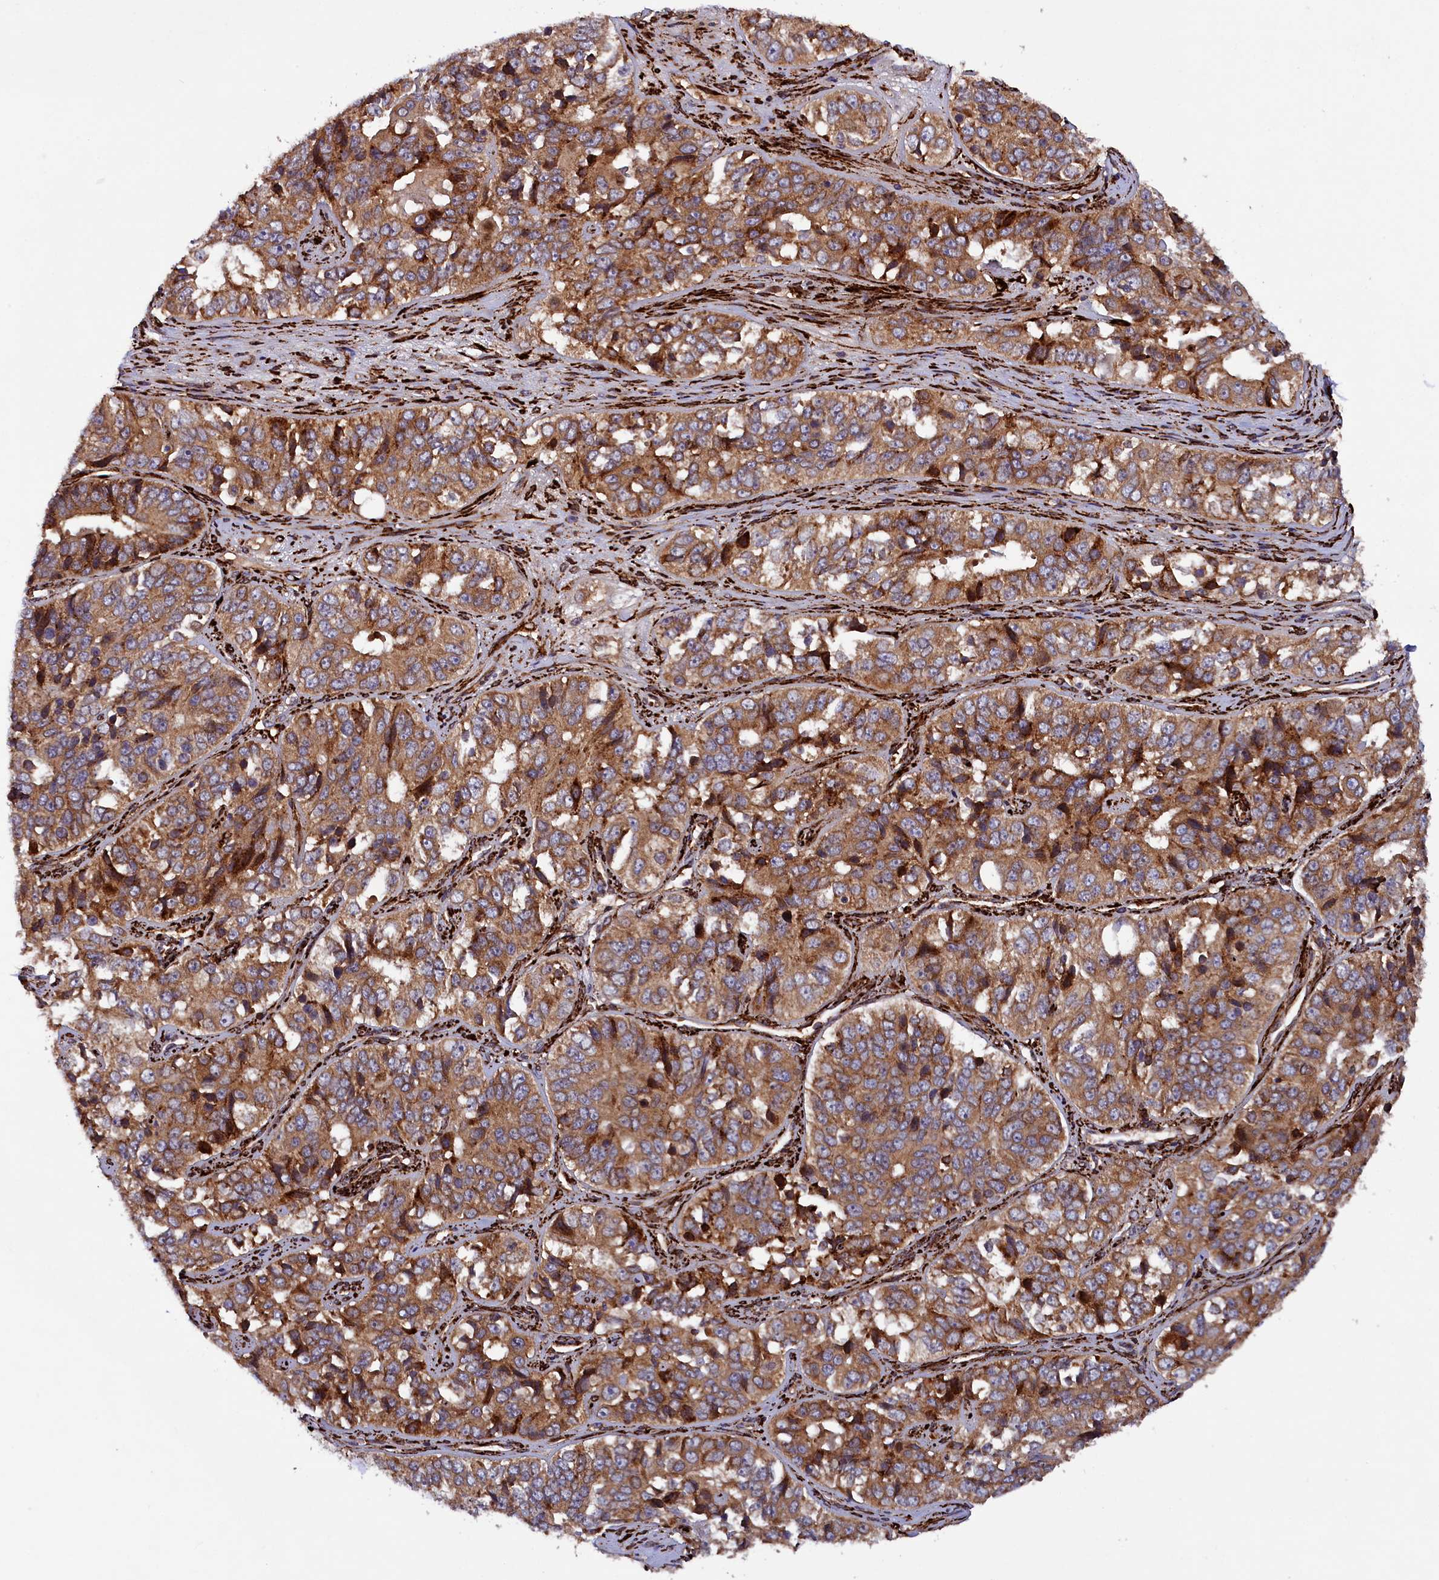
{"staining": {"intensity": "moderate", "quantity": ">75%", "location": "cytoplasmic/membranous"}, "tissue": "ovarian cancer", "cell_type": "Tumor cells", "image_type": "cancer", "snomed": [{"axis": "morphology", "description": "Carcinoma, endometroid"}, {"axis": "topography", "description": "Ovary"}], "caption": "Ovarian cancer (endometroid carcinoma) stained for a protein shows moderate cytoplasmic/membranous positivity in tumor cells.", "gene": "ARRDC4", "patient": {"sex": "female", "age": 51}}